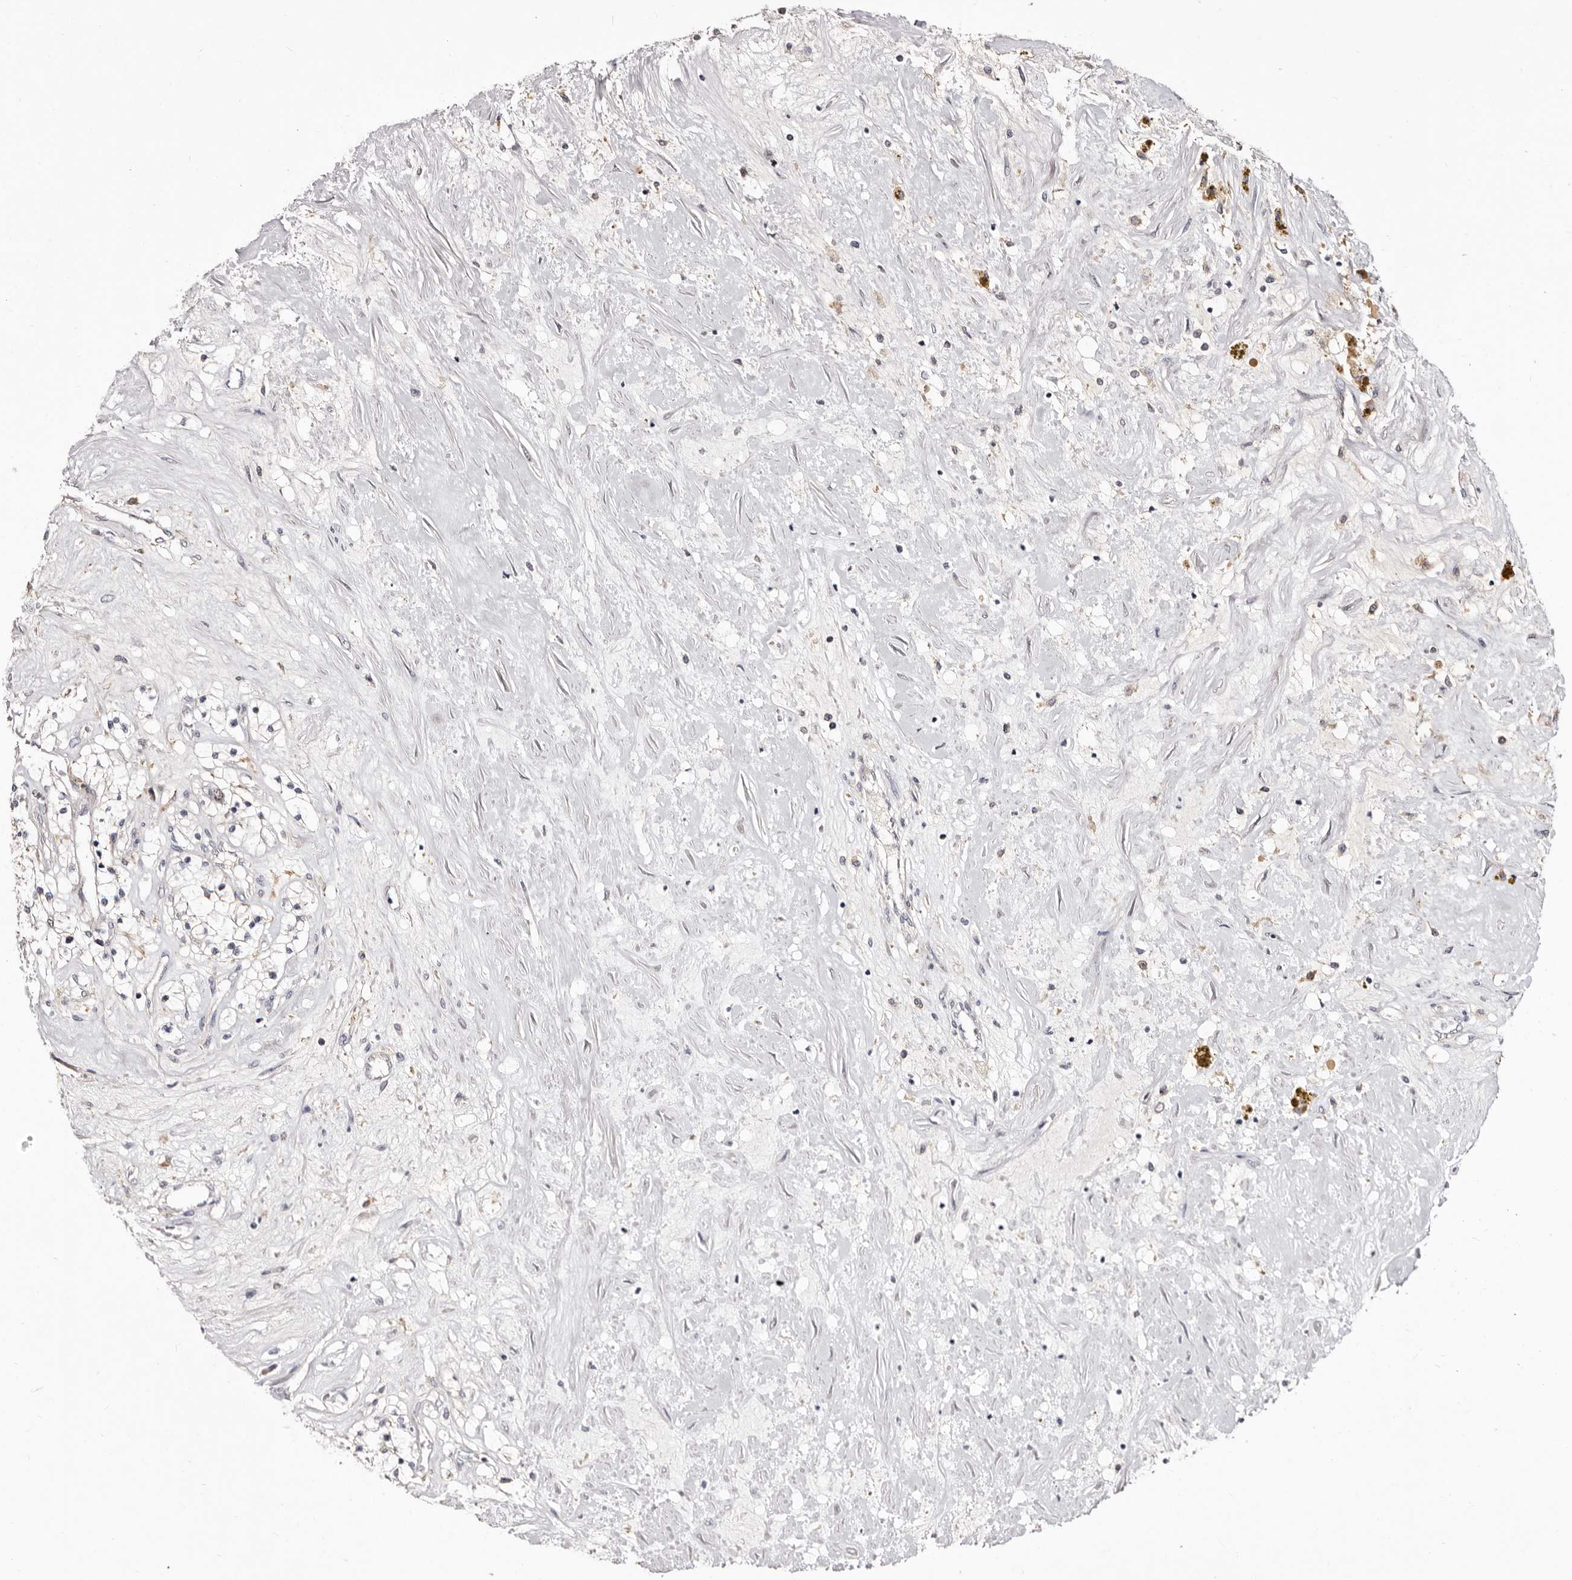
{"staining": {"intensity": "negative", "quantity": "none", "location": "none"}, "tissue": "renal cancer", "cell_type": "Tumor cells", "image_type": "cancer", "snomed": [{"axis": "morphology", "description": "Normal tissue, NOS"}, {"axis": "morphology", "description": "Adenocarcinoma, NOS"}, {"axis": "topography", "description": "Kidney"}], "caption": "A high-resolution photomicrograph shows immunohistochemistry (IHC) staining of renal adenocarcinoma, which reveals no significant expression in tumor cells. (Stains: DAB immunohistochemistry with hematoxylin counter stain, Microscopy: brightfield microscopy at high magnification).", "gene": "CDCA8", "patient": {"sex": "male", "age": 68}}